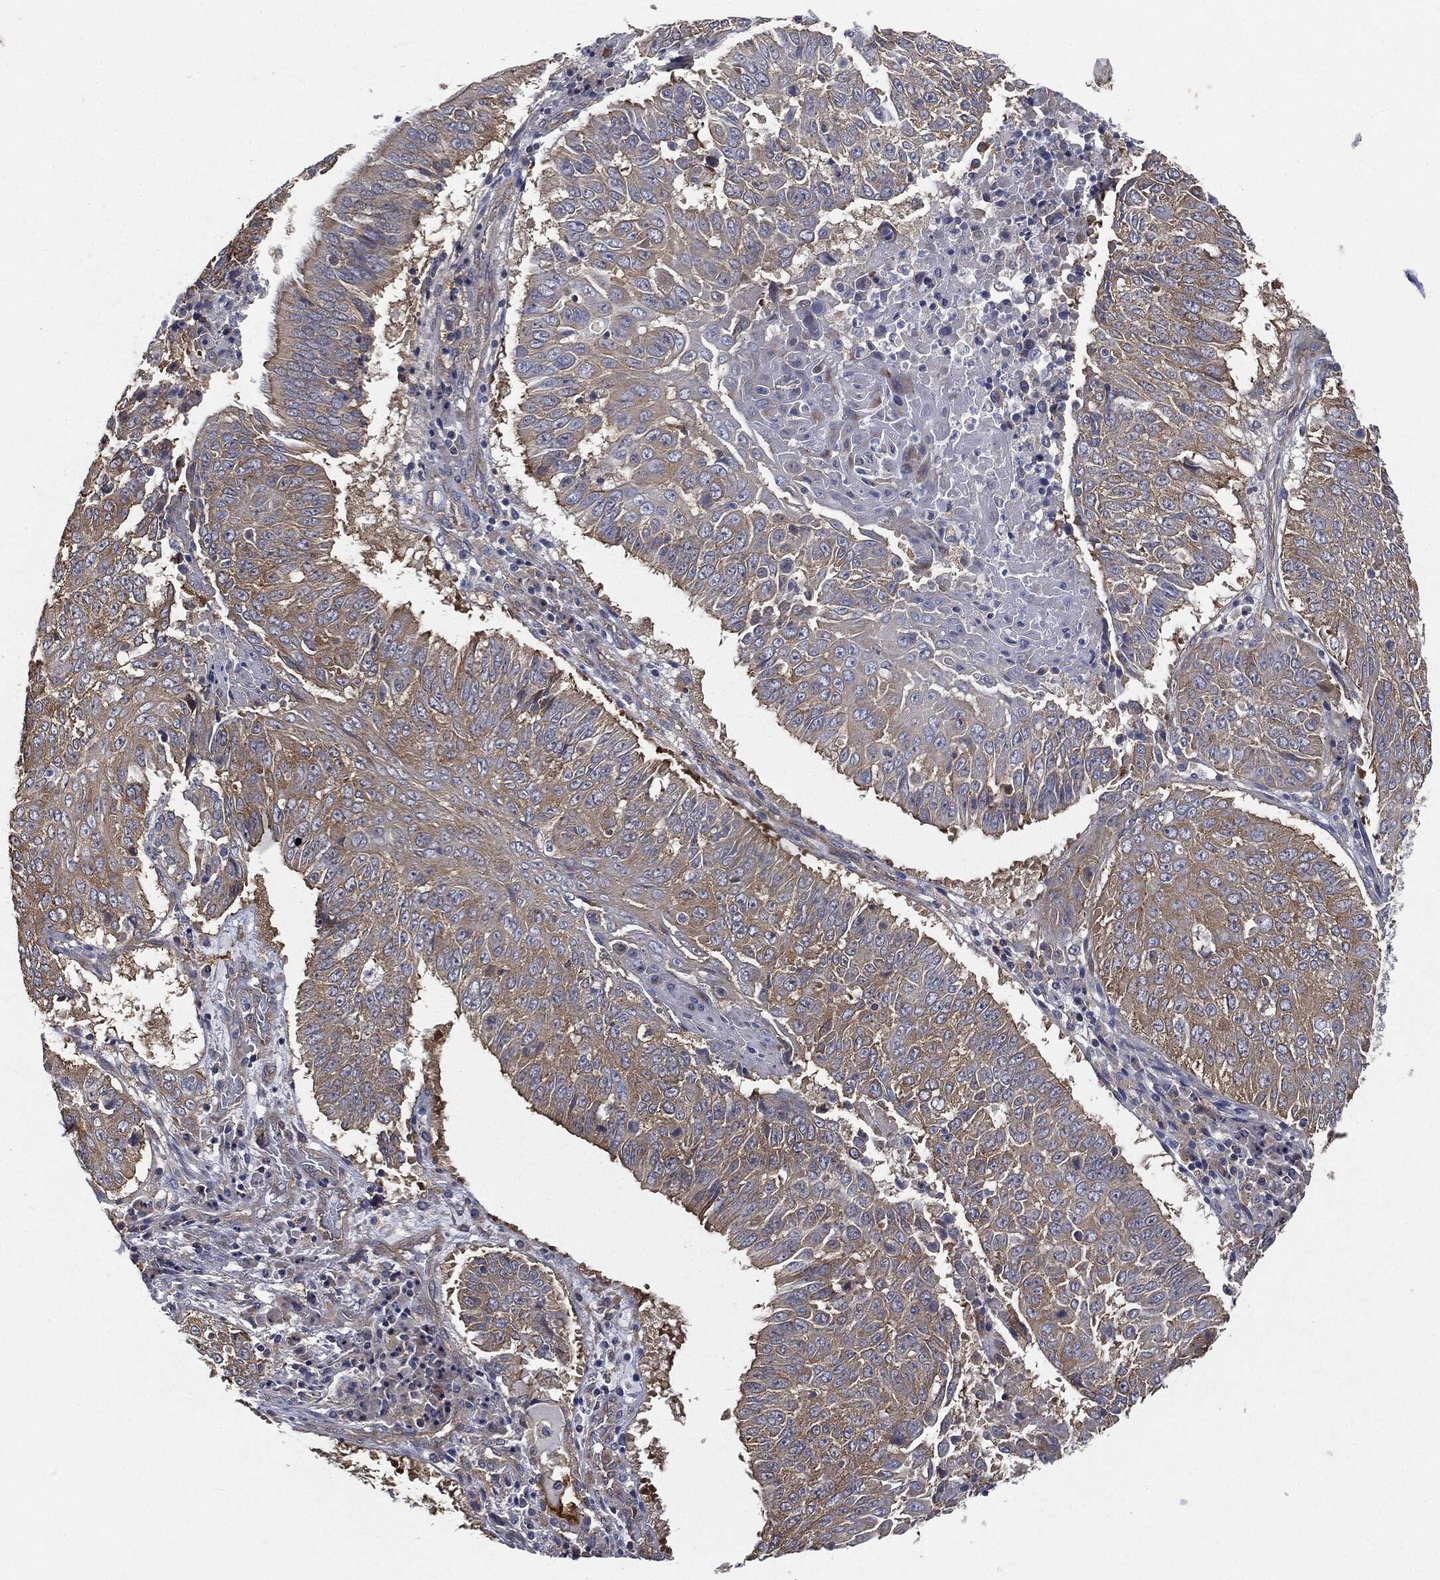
{"staining": {"intensity": "moderate", "quantity": "<25%", "location": "cytoplasmic/membranous"}, "tissue": "lung cancer", "cell_type": "Tumor cells", "image_type": "cancer", "snomed": [{"axis": "morphology", "description": "Squamous cell carcinoma, NOS"}, {"axis": "topography", "description": "Lung"}], "caption": "Immunohistochemical staining of lung squamous cell carcinoma displays low levels of moderate cytoplasmic/membranous protein expression in approximately <25% of tumor cells.", "gene": "EPS15L1", "patient": {"sex": "male", "age": 64}}